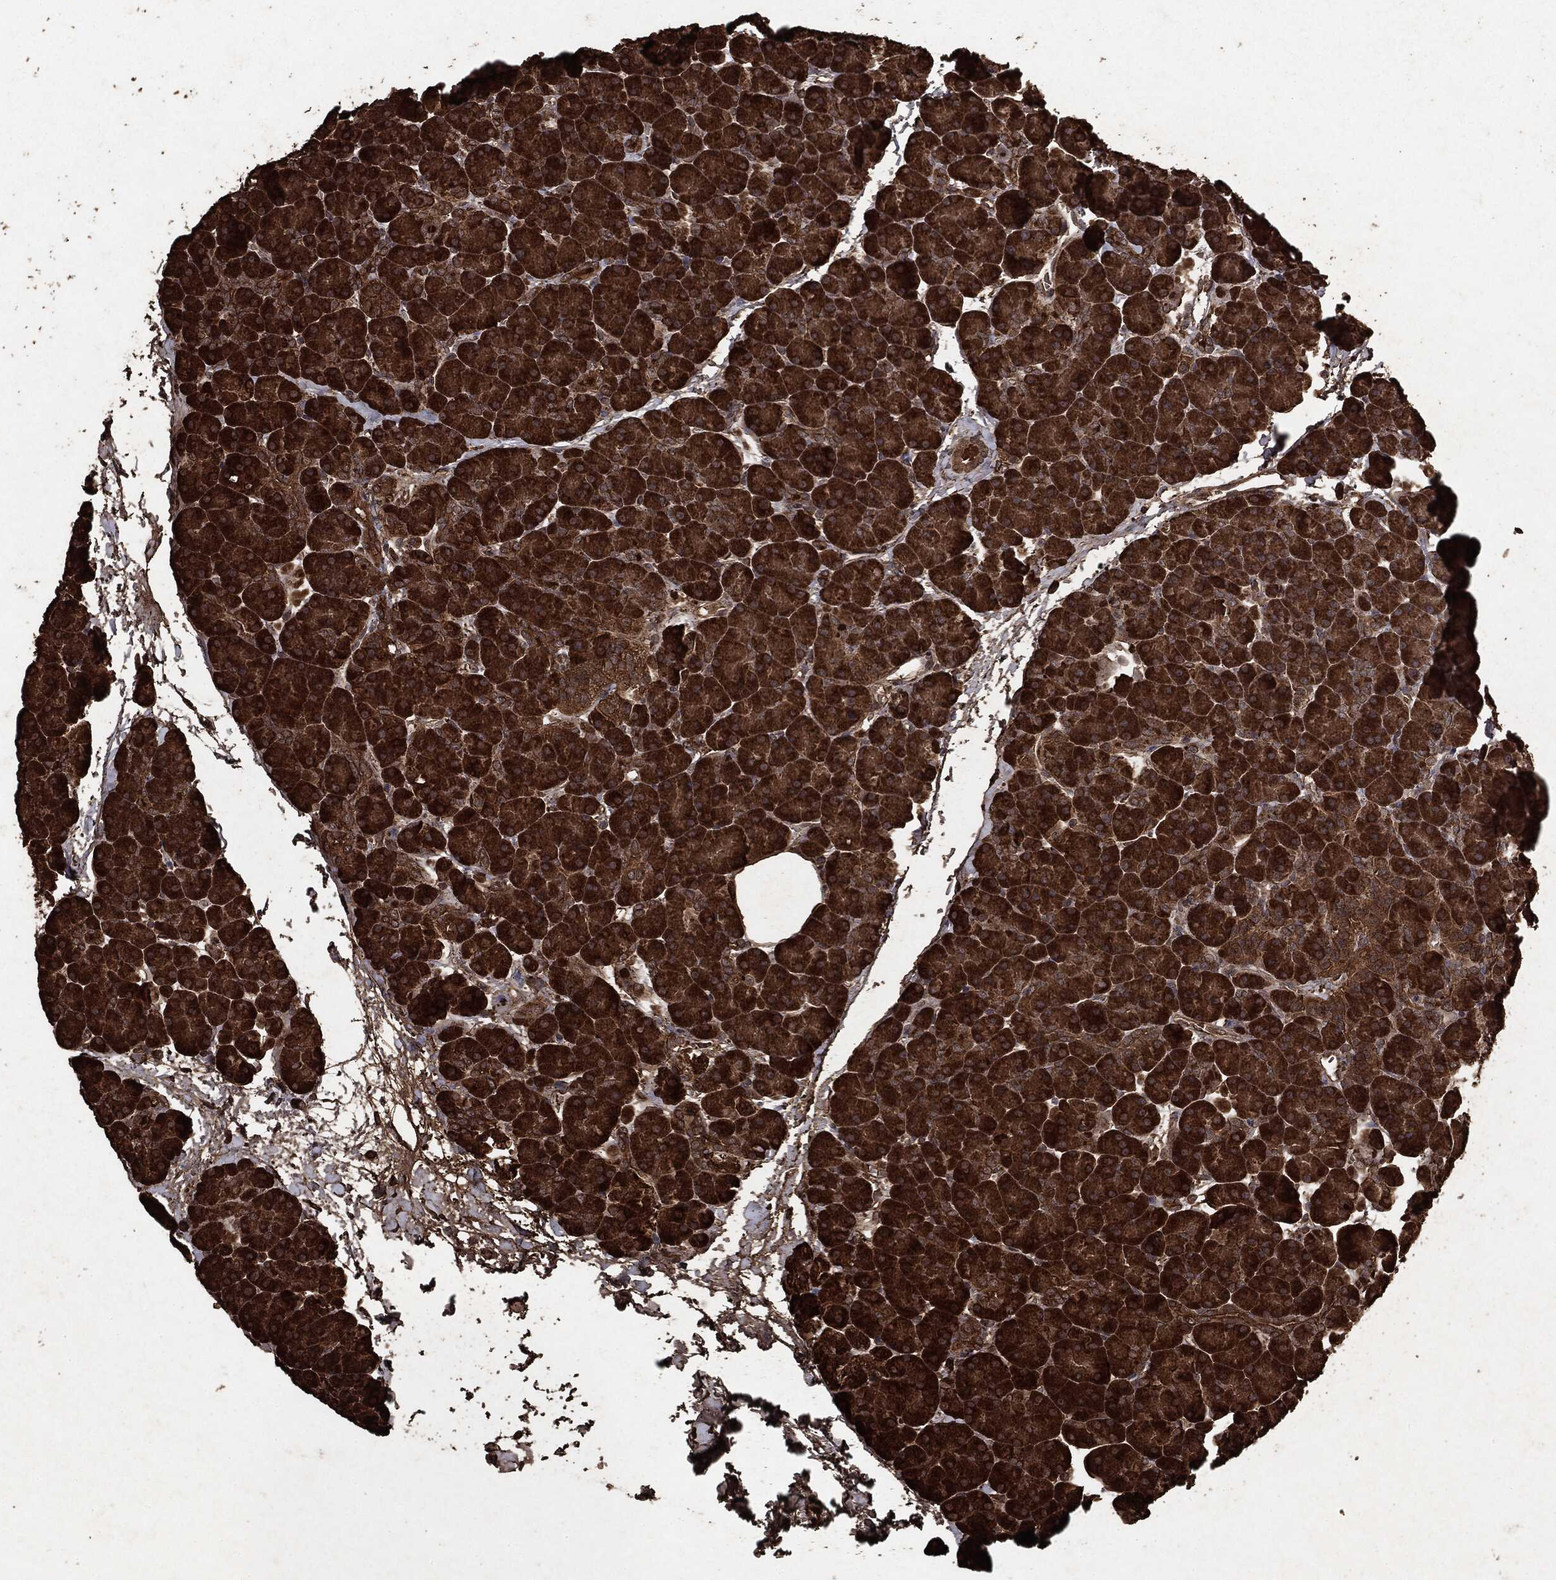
{"staining": {"intensity": "strong", "quantity": ">75%", "location": "cytoplasmic/membranous"}, "tissue": "pancreas", "cell_type": "Exocrine glandular cells", "image_type": "normal", "snomed": [{"axis": "morphology", "description": "Normal tissue, NOS"}, {"axis": "topography", "description": "Pancreas"}], "caption": "A brown stain highlights strong cytoplasmic/membranous staining of a protein in exocrine glandular cells of normal pancreas.", "gene": "ARAF", "patient": {"sex": "female", "age": 44}}